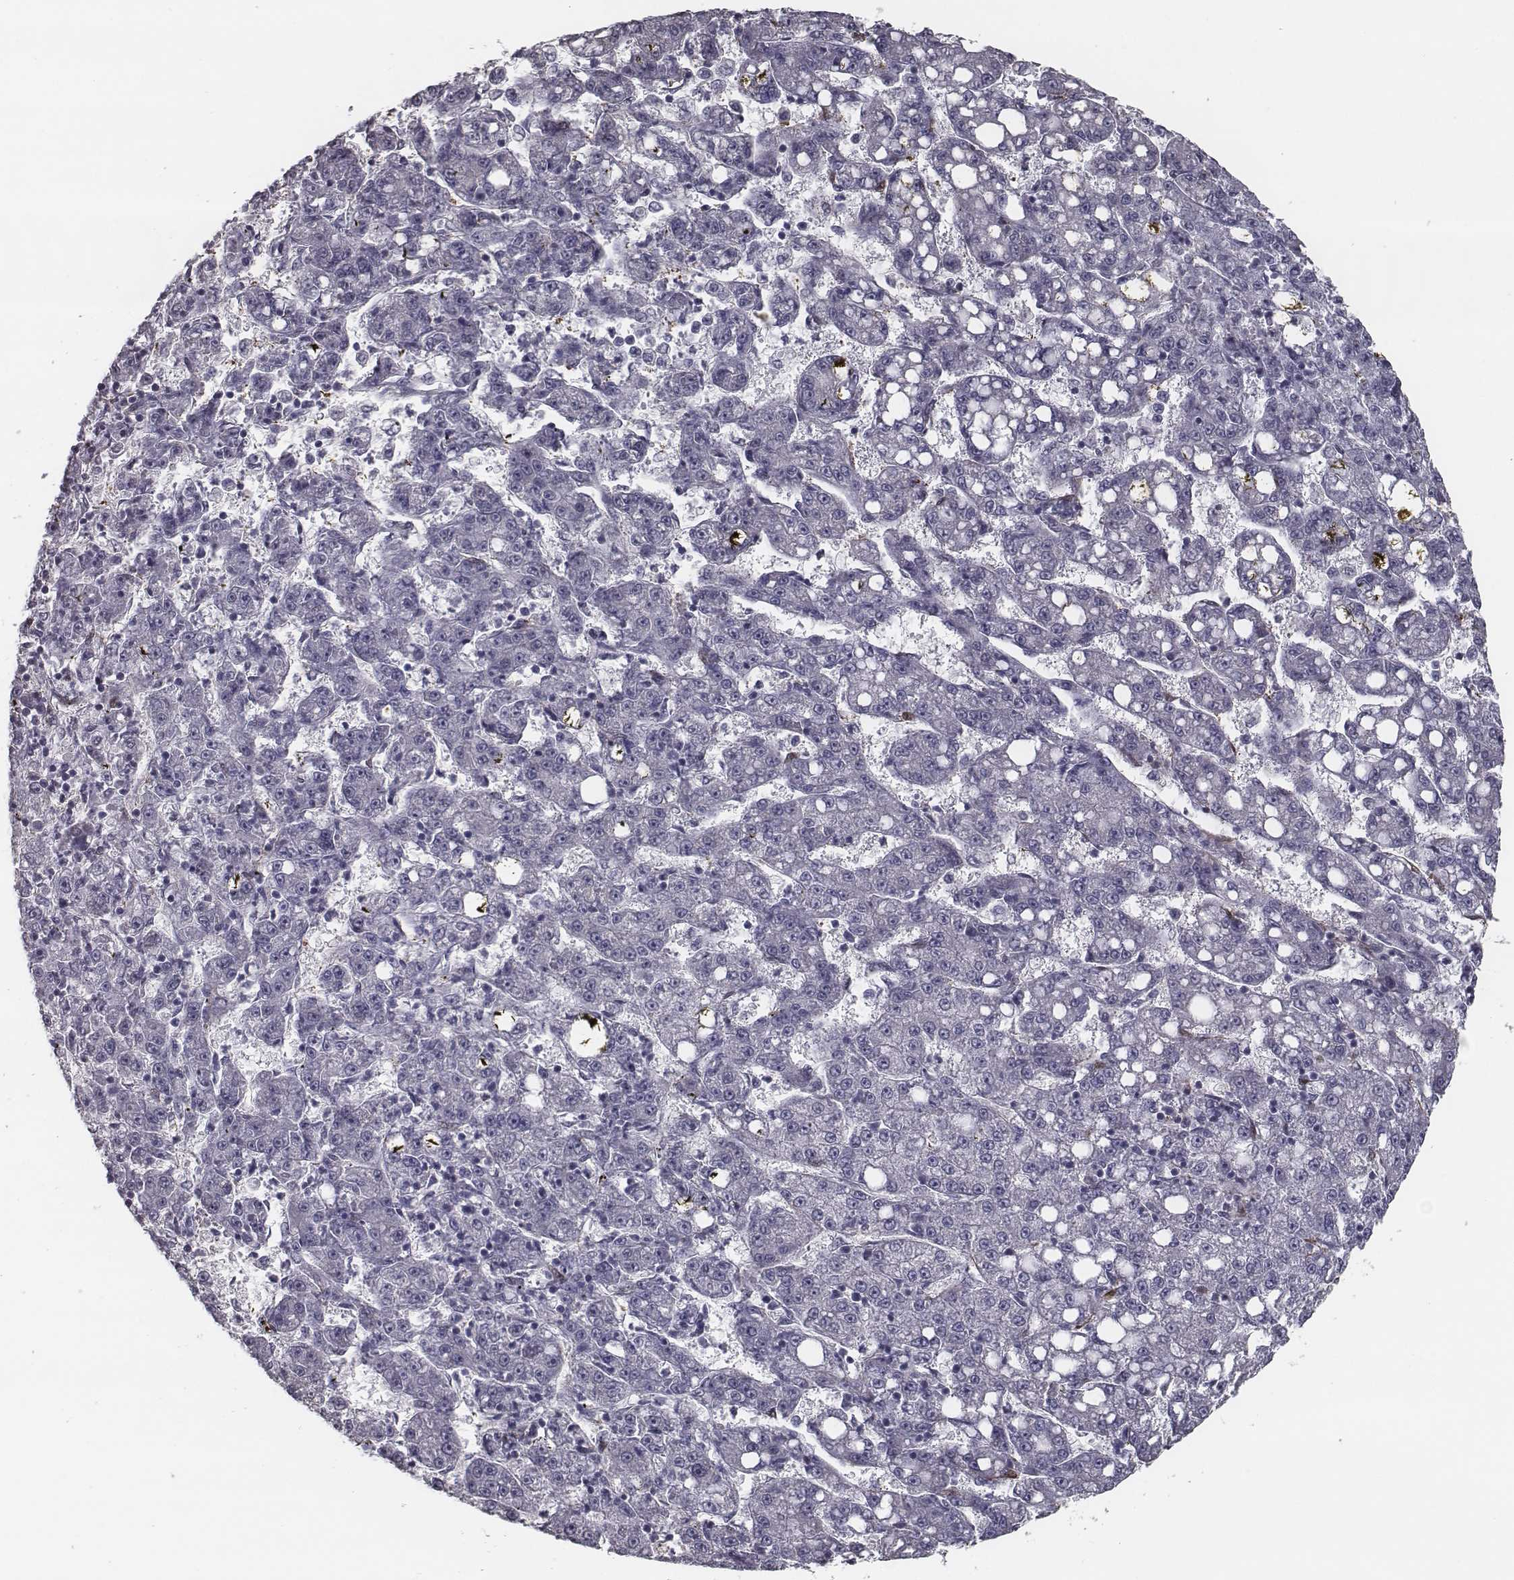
{"staining": {"intensity": "negative", "quantity": "none", "location": "none"}, "tissue": "liver cancer", "cell_type": "Tumor cells", "image_type": "cancer", "snomed": [{"axis": "morphology", "description": "Carcinoma, Hepatocellular, NOS"}, {"axis": "topography", "description": "Liver"}], "caption": "IHC photomicrograph of neoplastic tissue: human hepatocellular carcinoma (liver) stained with DAB exhibits no significant protein staining in tumor cells.", "gene": "ISYNA1", "patient": {"sex": "female", "age": 65}}